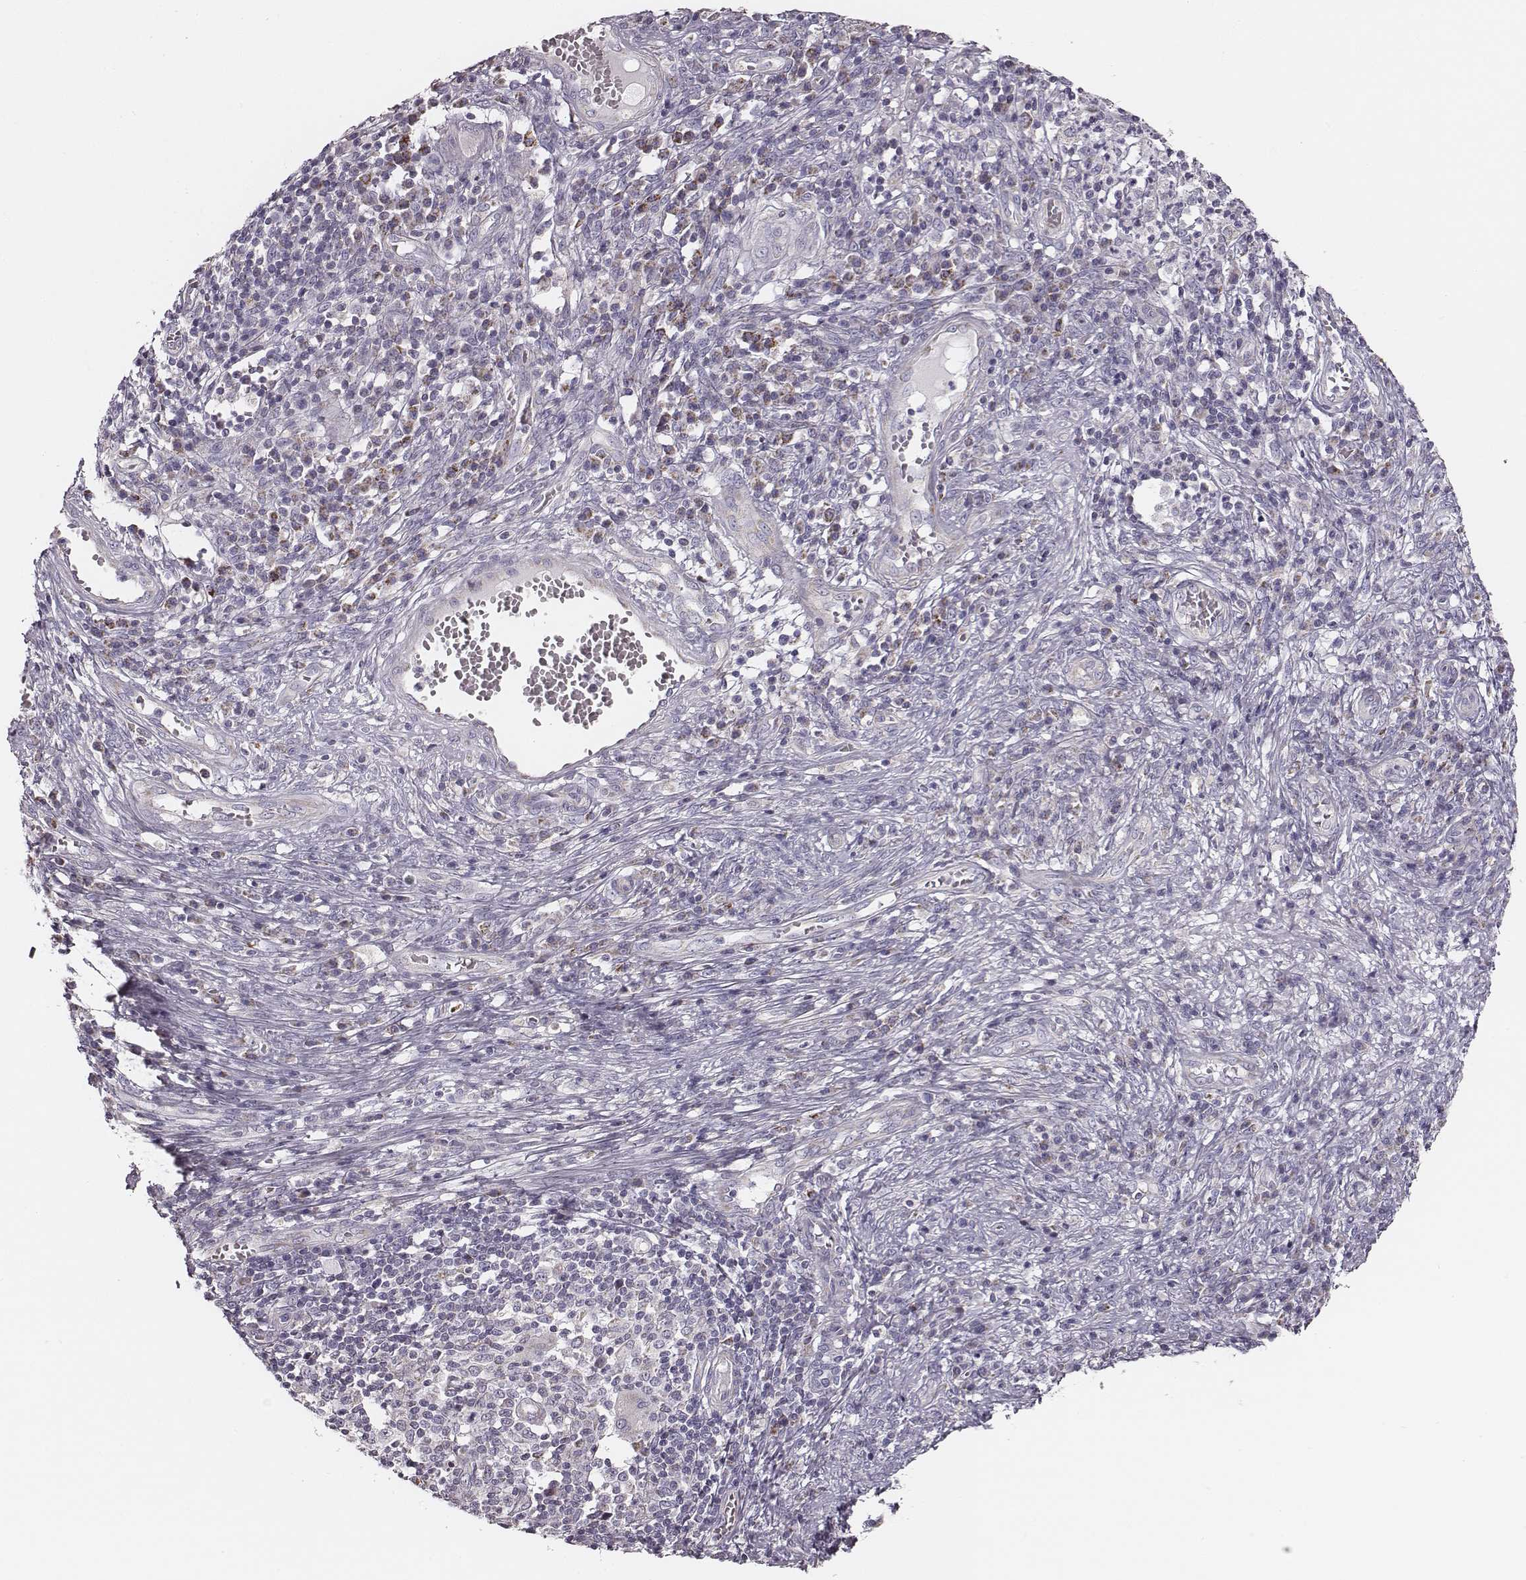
{"staining": {"intensity": "weak", "quantity": "<25%", "location": "cytoplasmic/membranous"}, "tissue": "cervical cancer", "cell_type": "Tumor cells", "image_type": "cancer", "snomed": [{"axis": "morphology", "description": "Squamous cell carcinoma, NOS"}, {"axis": "topography", "description": "Cervix"}], "caption": "Immunohistochemistry (IHC) of cervical cancer displays no positivity in tumor cells.", "gene": "UBL4B", "patient": {"sex": "female", "age": 39}}